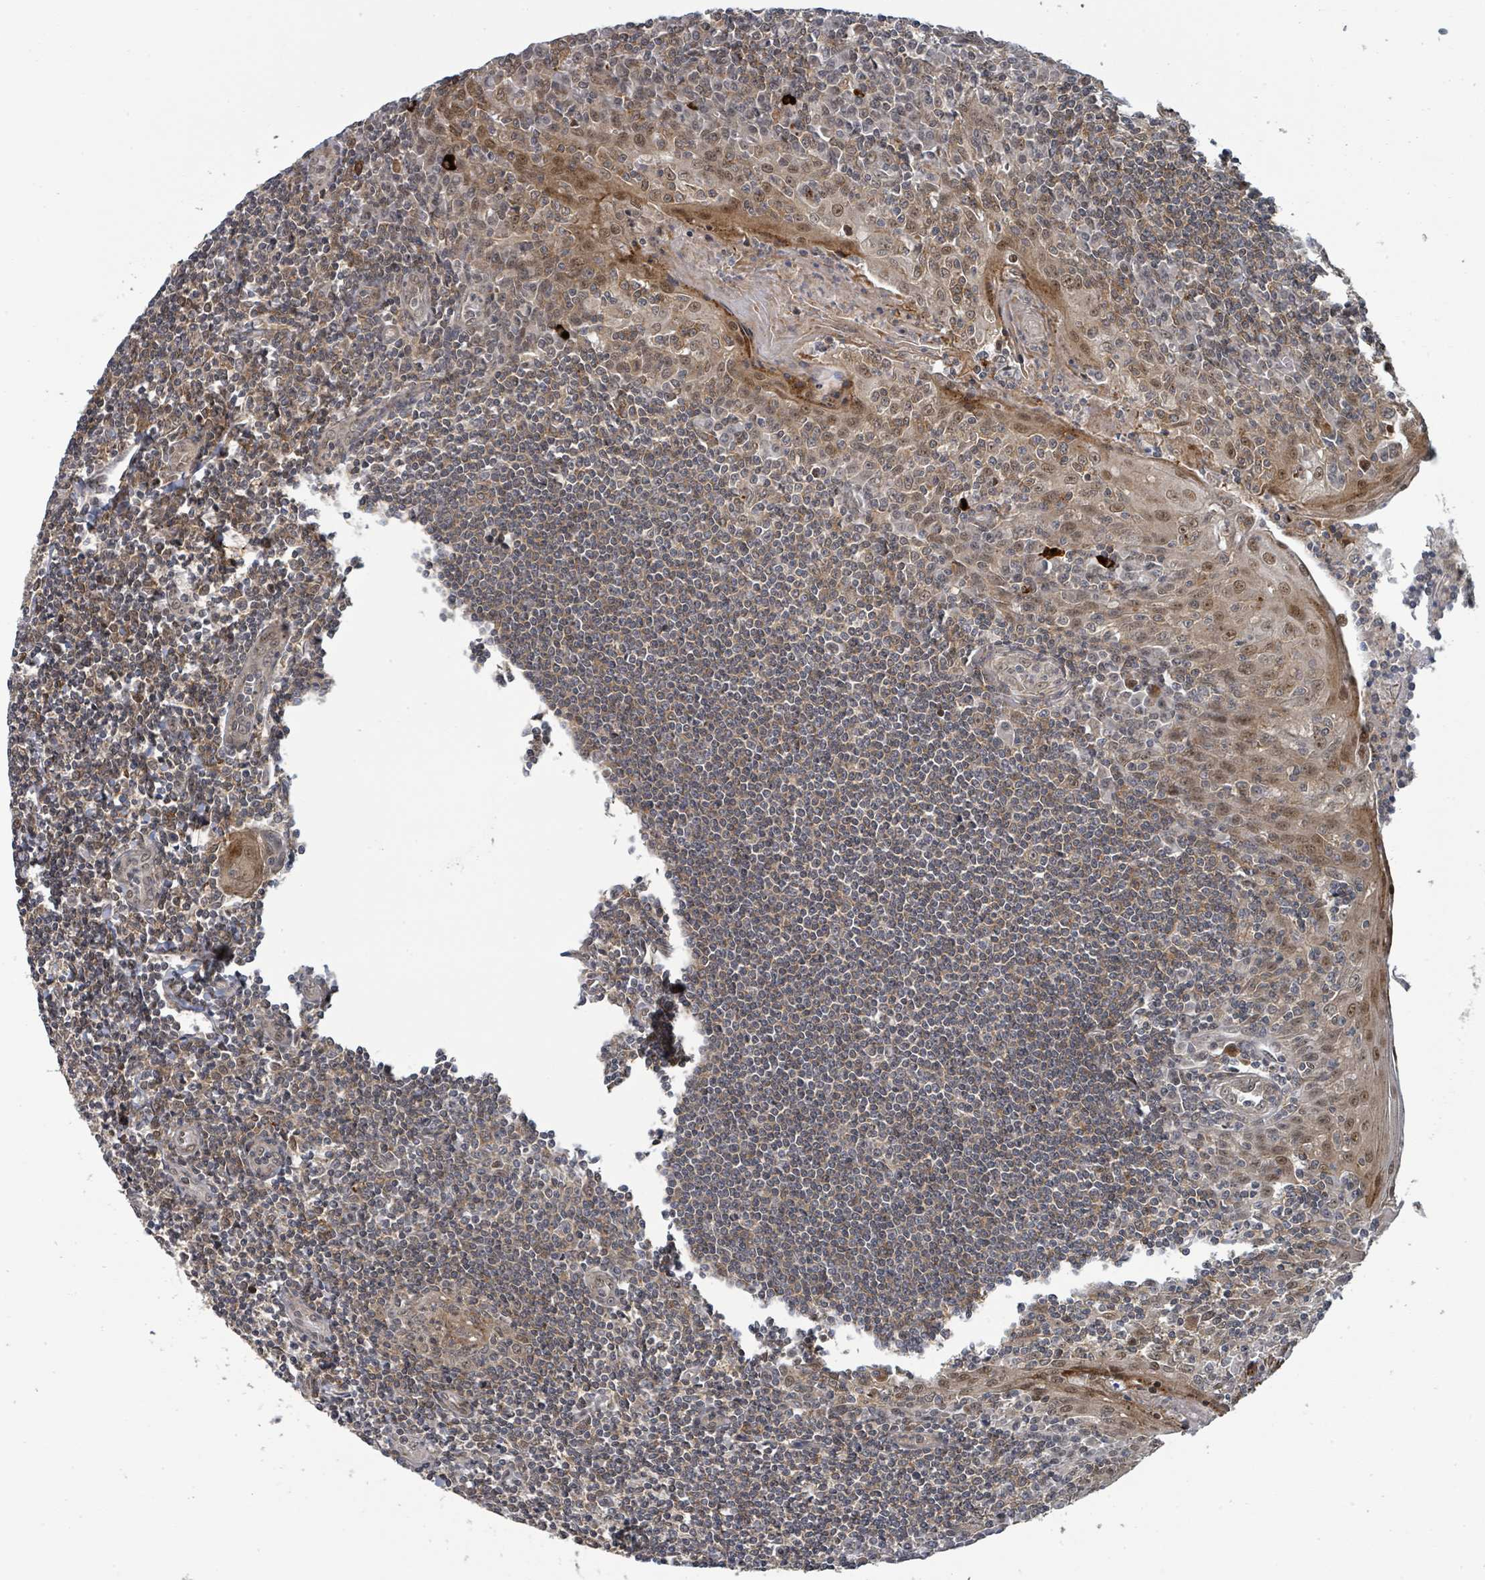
{"staining": {"intensity": "moderate", "quantity": ">75%", "location": "cytoplasmic/membranous,nuclear"}, "tissue": "tonsil", "cell_type": "Germinal center cells", "image_type": "normal", "snomed": [{"axis": "morphology", "description": "Normal tissue, NOS"}, {"axis": "topography", "description": "Tonsil"}], "caption": "Tonsil was stained to show a protein in brown. There is medium levels of moderate cytoplasmic/membranous,nuclear staining in approximately >75% of germinal center cells. (Brightfield microscopy of DAB IHC at high magnification).", "gene": "GTF3C1", "patient": {"sex": "male", "age": 27}}